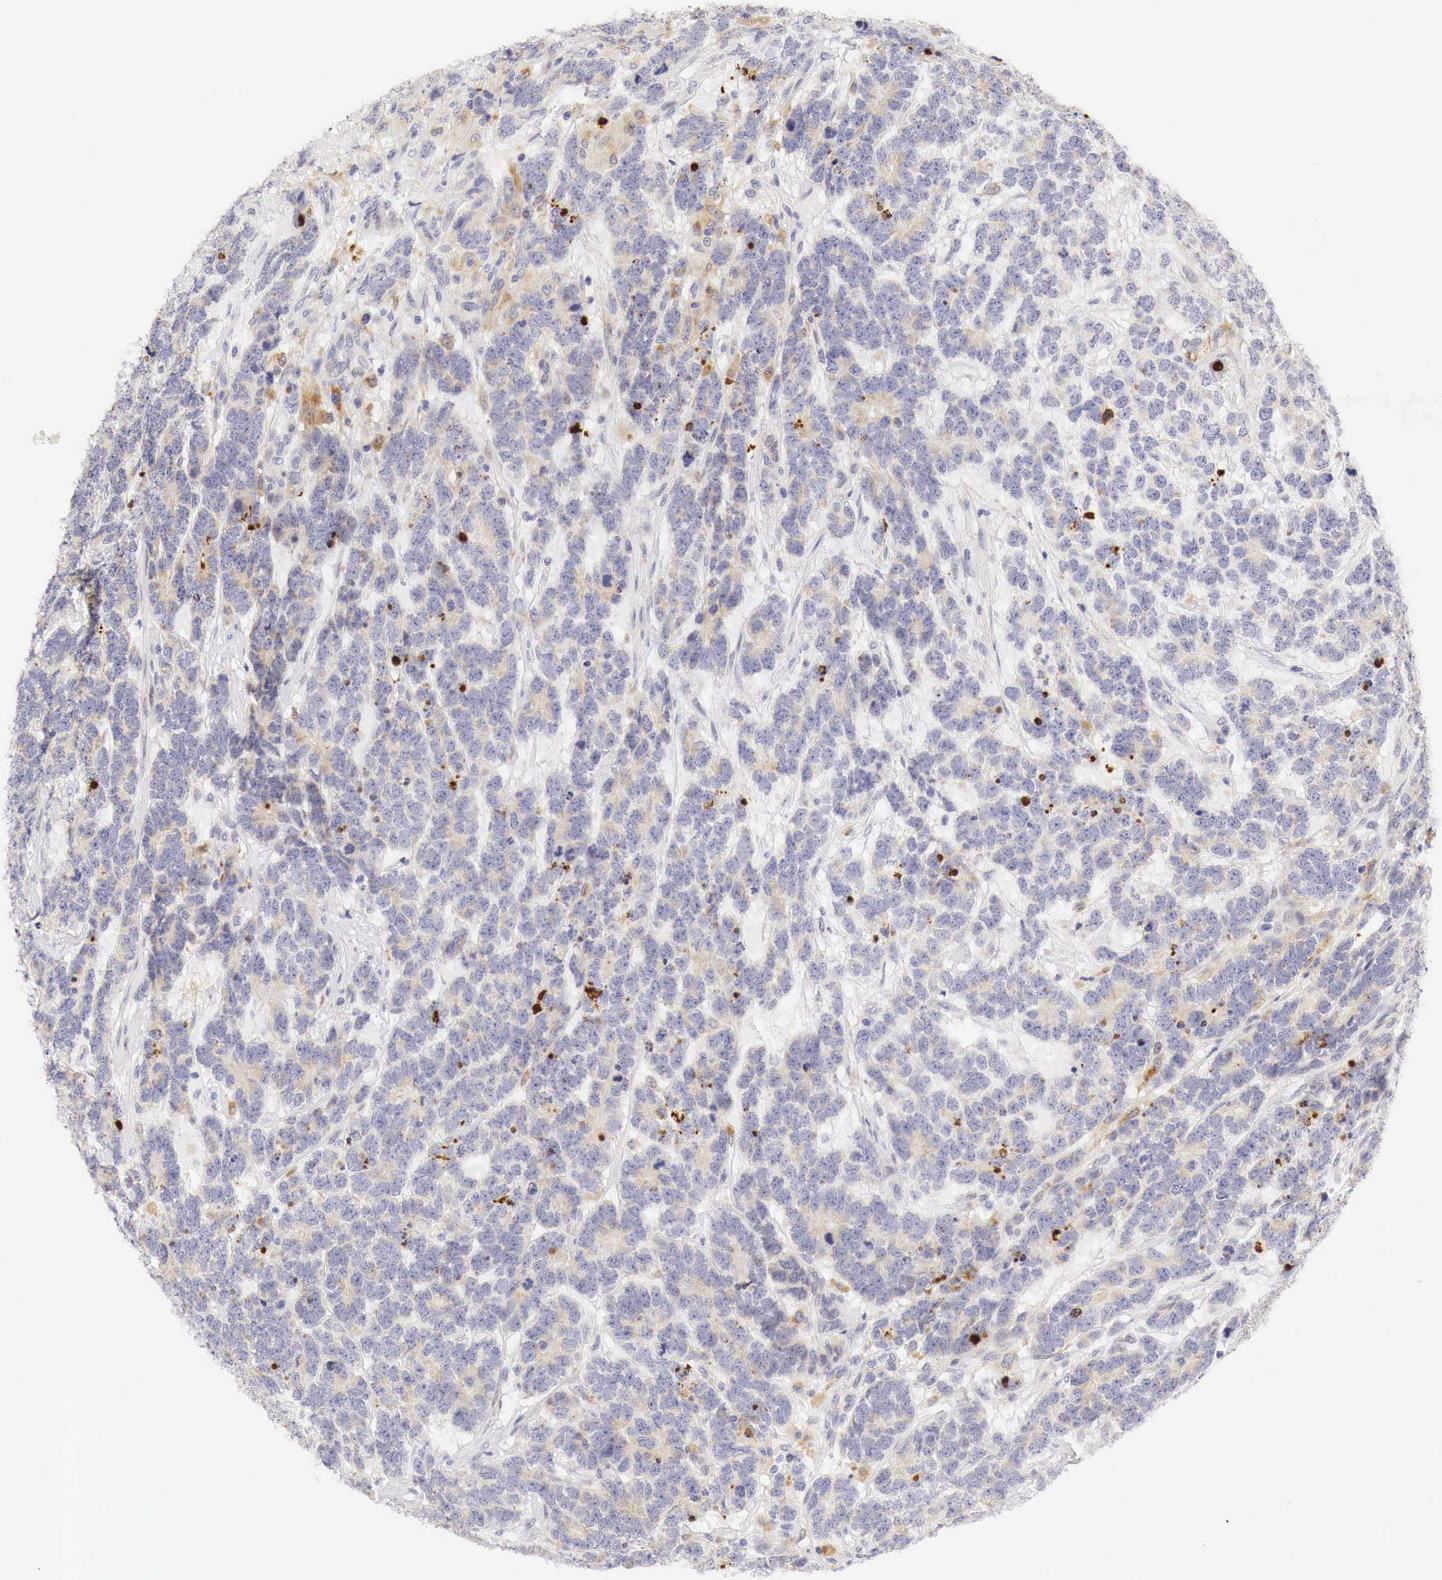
{"staining": {"intensity": "negative", "quantity": "none", "location": "none"}, "tissue": "testis cancer", "cell_type": "Tumor cells", "image_type": "cancer", "snomed": [{"axis": "morphology", "description": "Carcinoma, Embryonal, NOS"}, {"axis": "topography", "description": "Testis"}], "caption": "High magnification brightfield microscopy of embryonal carcinoma (testis) stained with DAB (3,3'-diaminobenzidine) (brown) and counterstained with hematoxylin (blue): tumor cells show no significant staining. The staining is performed using DAB brown chromogen with nuclei counter-stained in using hematoxylin.", "gene": "CASP3", "patient": {"sex": "male", "age": 26}}